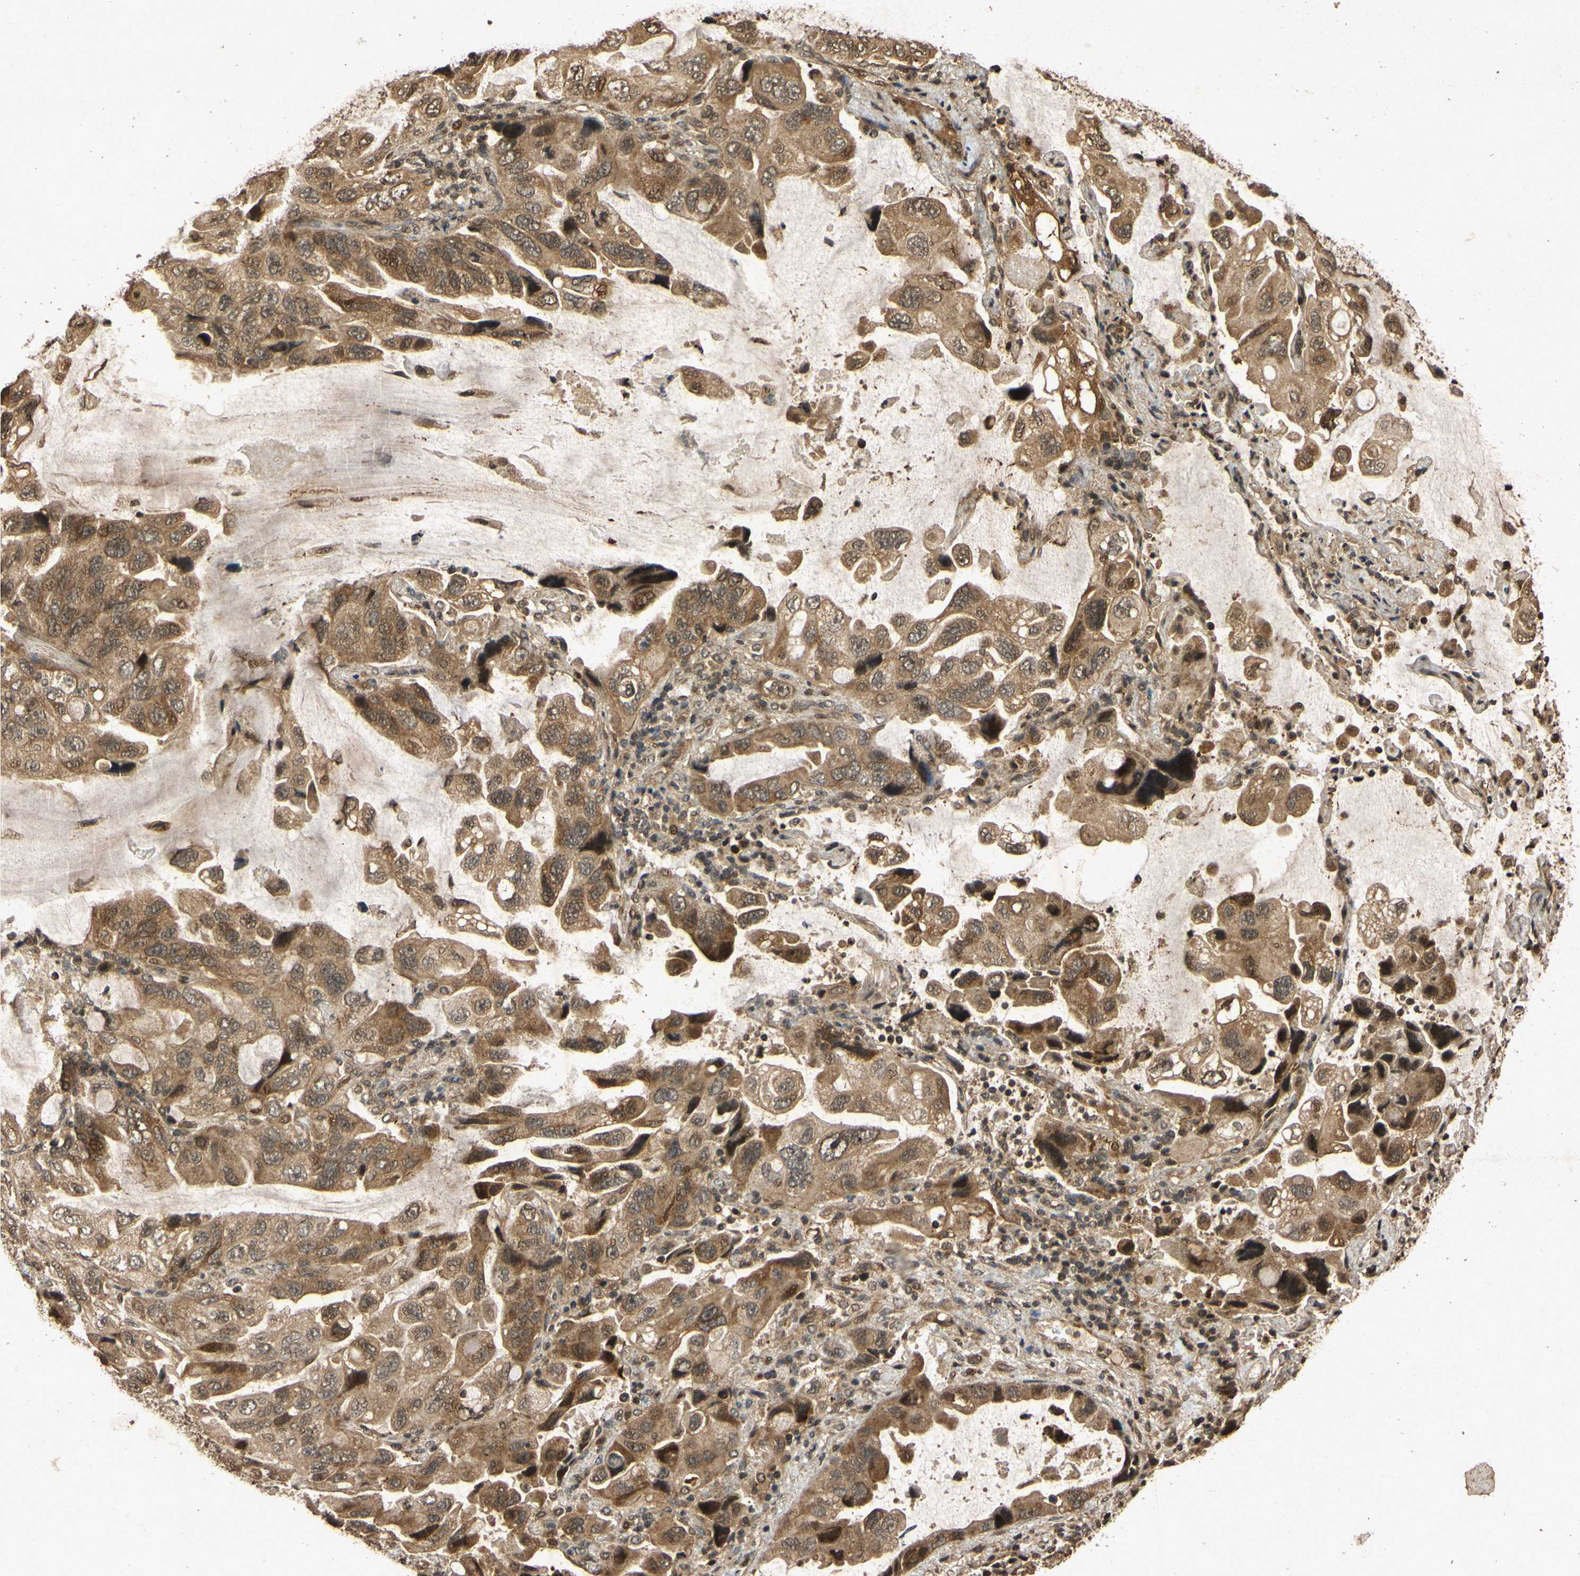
{"staining": {"intensity": "moderate", "quantity": ">75%", "location": "cytoplasmic/membranous"}, "tissue": "lung cancer", "cell_type": "Tumor cells", "image_type": "cancer", "snomed": [{"axis": "morphology", "description": "Squamous cell carcinoma, NOS"}, {"axis": "topography", "description": "Lung"}], "caption": "Immunohistochemical staining of human squamous cell carcinoma (lung) displays moderate cytoplasmic/membranous protein positivity in about >75% of tumor cells. (DAB (3,3'-diaminobenzidine) = brown stain, brightfield microscopy at high magnification).", "gene": "ATP6V1H", "patient": {"sex": "female", "age": 73}}